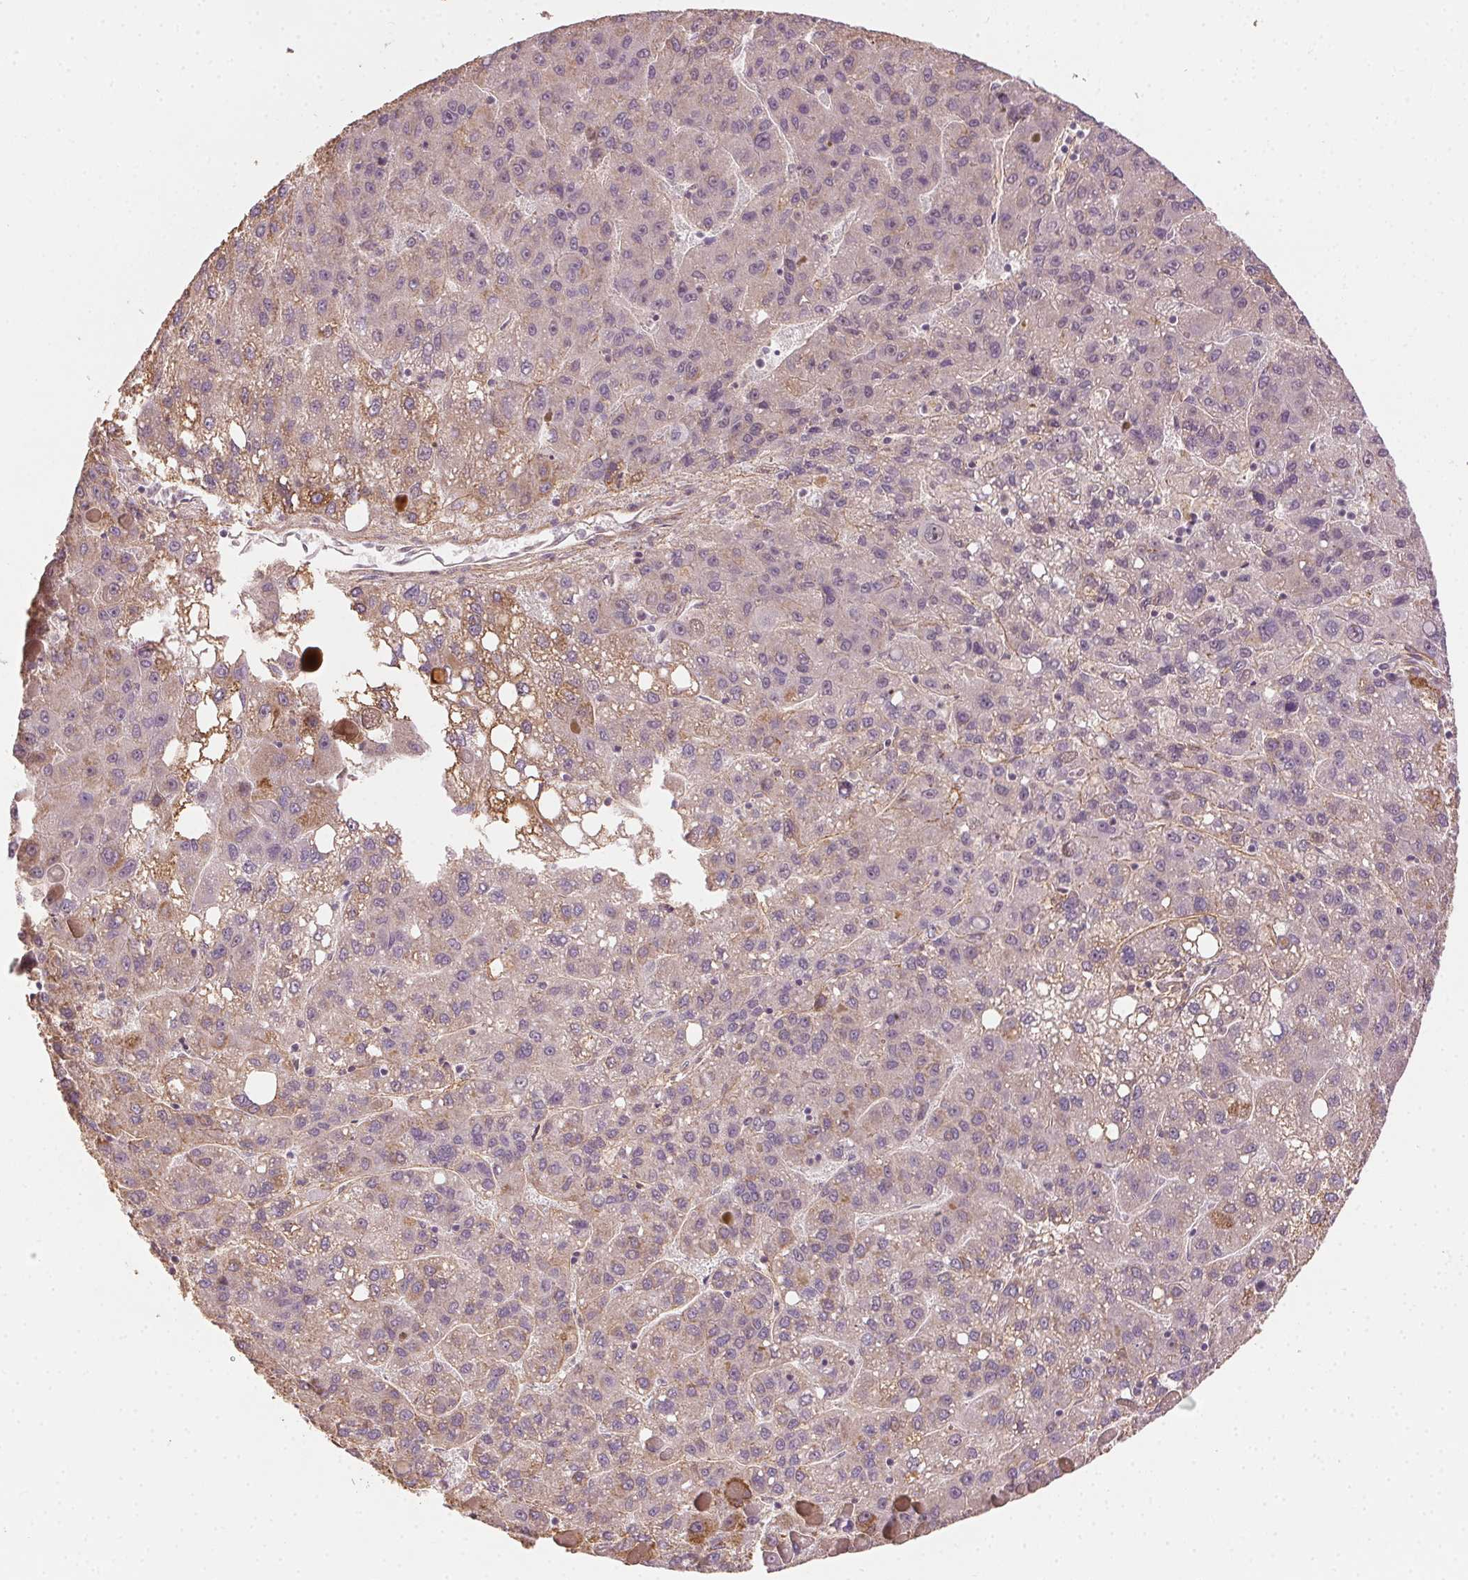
{"staining": {"intensity": "negative", "quantity": "none", "location": "none"}, "tissue": "liver cancer", "cell_type": "Tumor cells", "image_type": "cancer", "snomed": [{"axis": "morphology", "description": "Carcinoma, Hepatocellular, NOS"}, {"axis": "topography", "description": "Liver"}], "caption": "Immunohistochemistry photomicrograph of neoplastic tissue: hepatocellular carcinoma (liver) stained with DAB (3,3'-diaminobenzidine) demonstrates no significant protein positivity in tumor cells.", "gene": "TUB", "patient": {"sex": "female", "age": 82}}